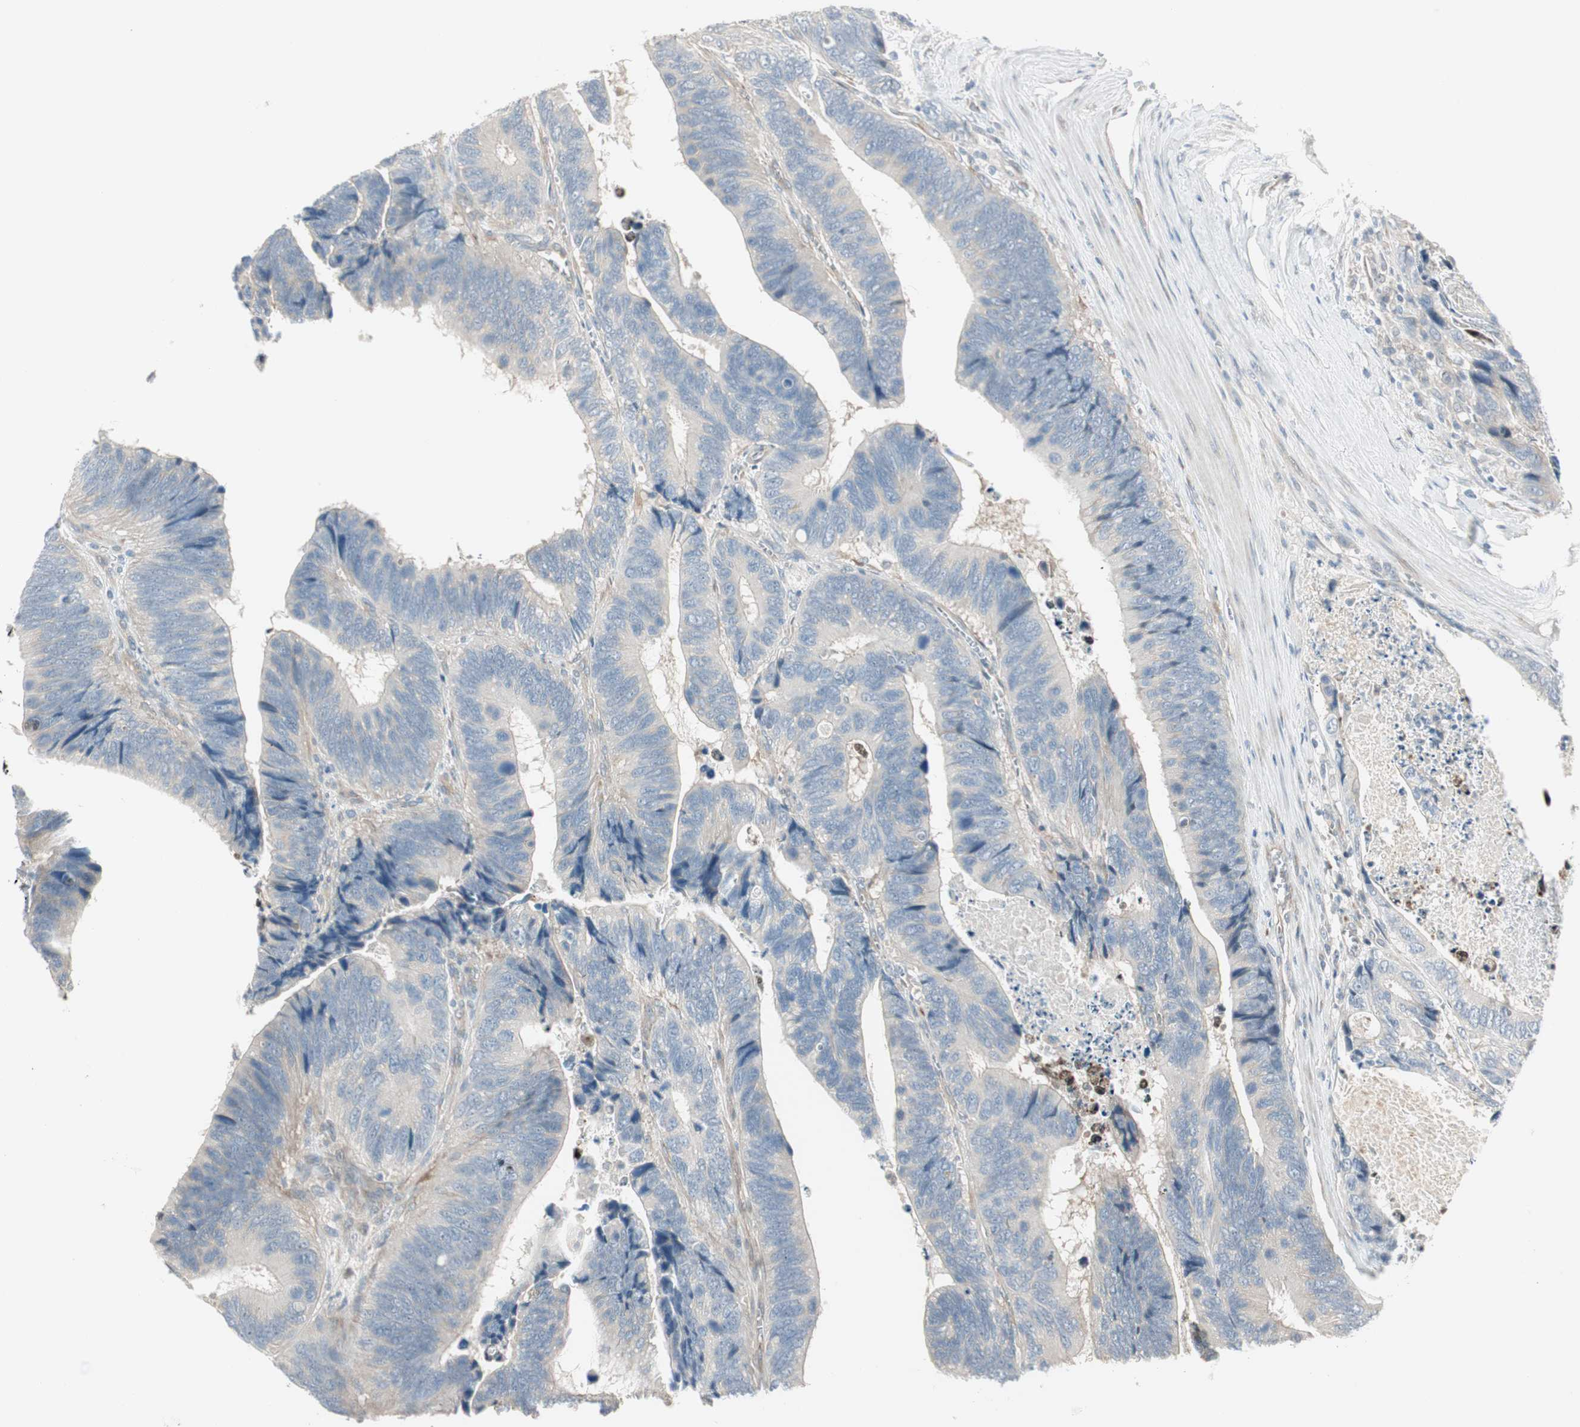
{"staining": {"intensity": "weak", "quantity": "<25%", "location": "cytoplasmic/membranous"}, "tissue": "colorectal cancer", "cell_type": "Tumor cells", "image_type": "cancer", "snomed": [{"axis": "morphology", "description": "Adenocarcinoma, NOS"}, {"axis": "topography", "description": "Colon"}], "caption": "Tumor cells are negative for protein expression in human colorectal cancer.", "gene": "CGRRF1", "patient": {"sex": "male", "age": 72}}